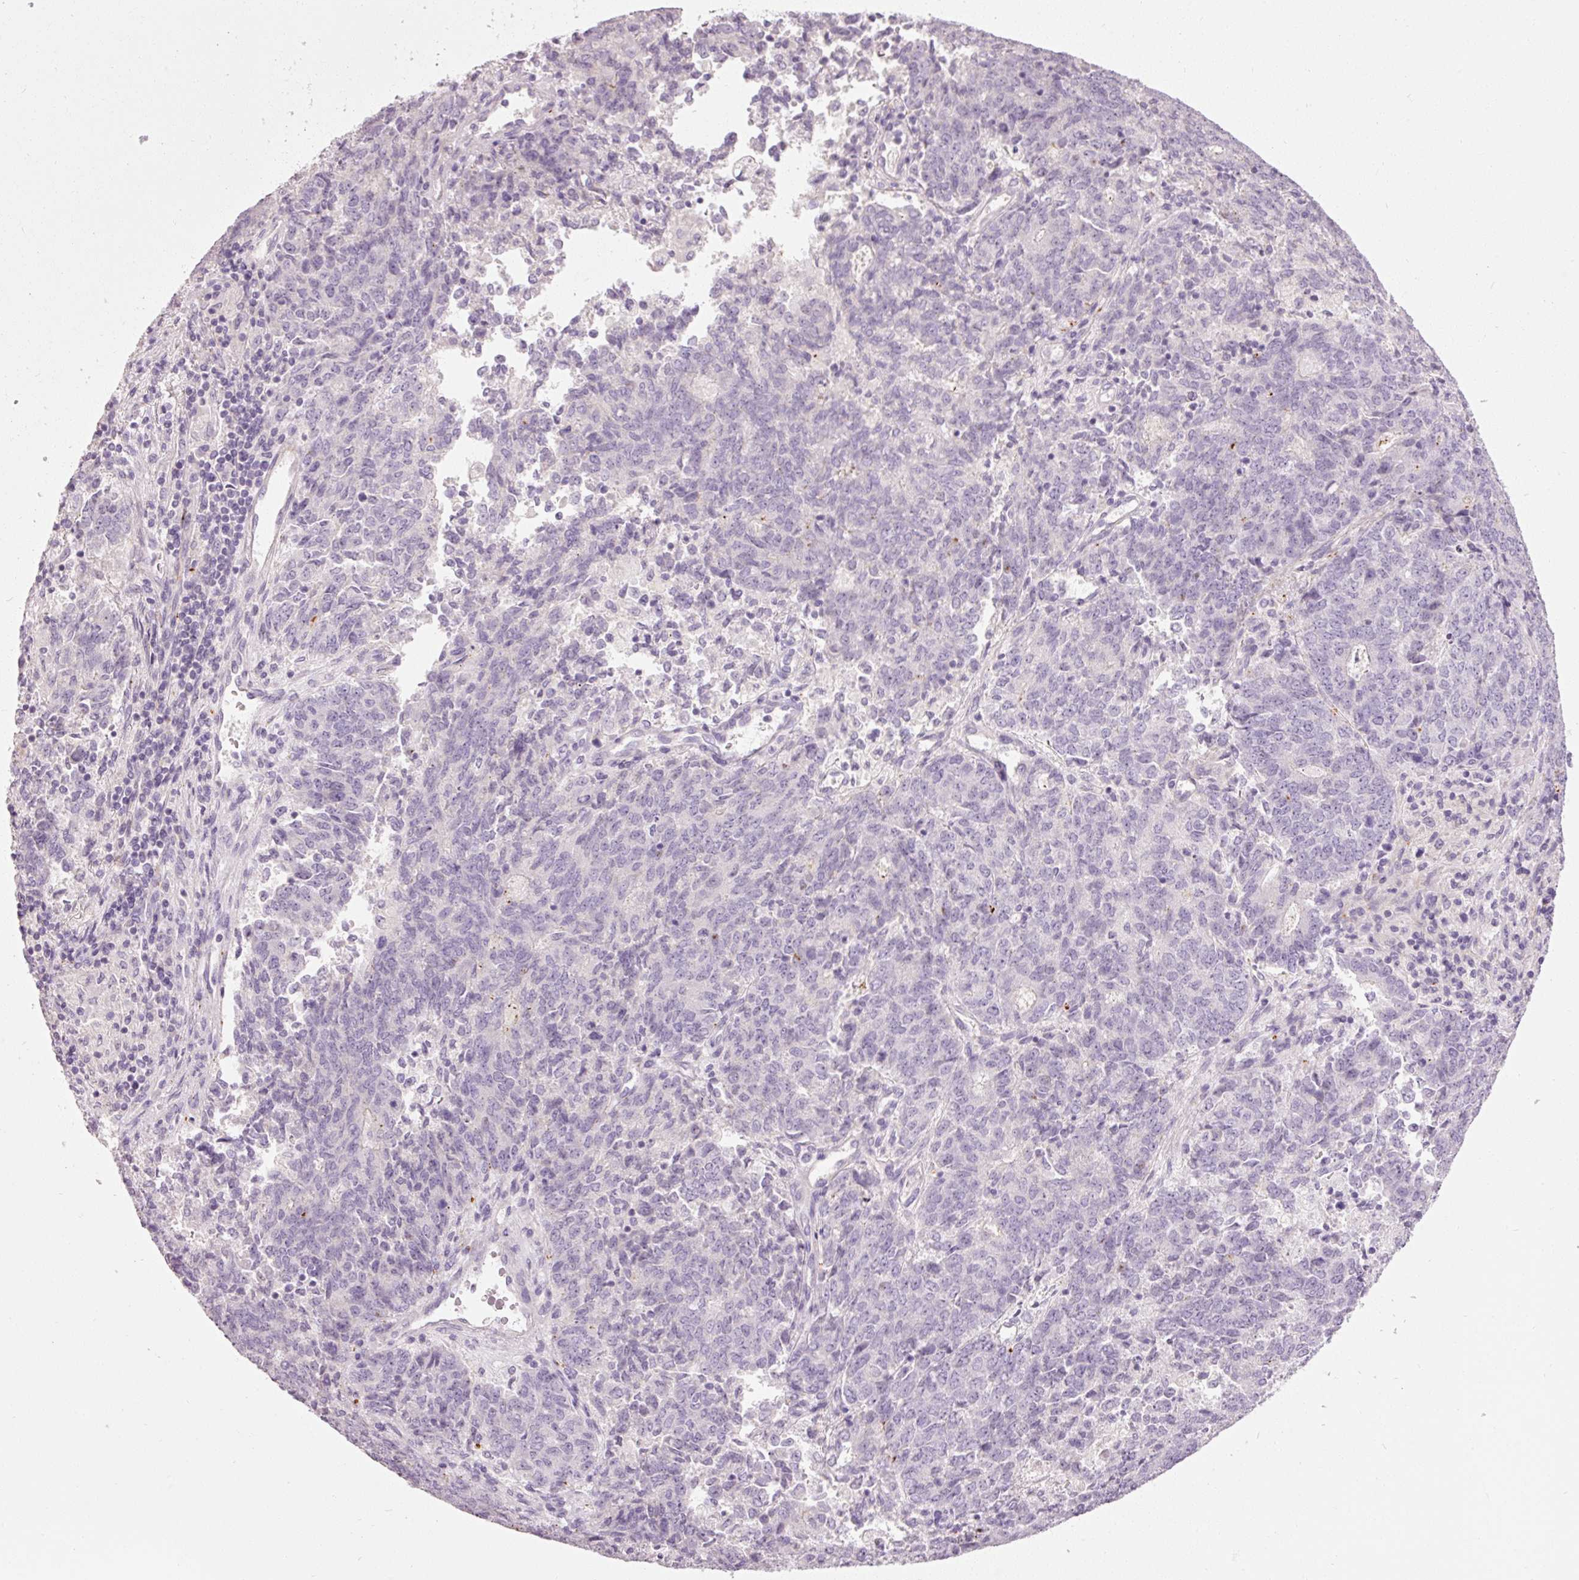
{"staining": {"intensity": "negative", "quantity": "none", "location": "none"}, "tissue": "endometrial cancer", "cell_type": "Tumor cells", "image_type": "cancer", "snomed": [{"axis": "morphology", "description": "Adenocarcinoma, NOS"}, {"axis": "topography", "description": "Endometrium"}], "caption": "Immunohistochemistry (IHC) histopathology image of neoplastic tissue: endometrial adenocarcinoma stained with DAB (3,3'-diaminobenzidine) reveals no significant protein staining in tumor cells.", "gene": "MUC5AC", "patient": {"sex": "female", "age": 80}}